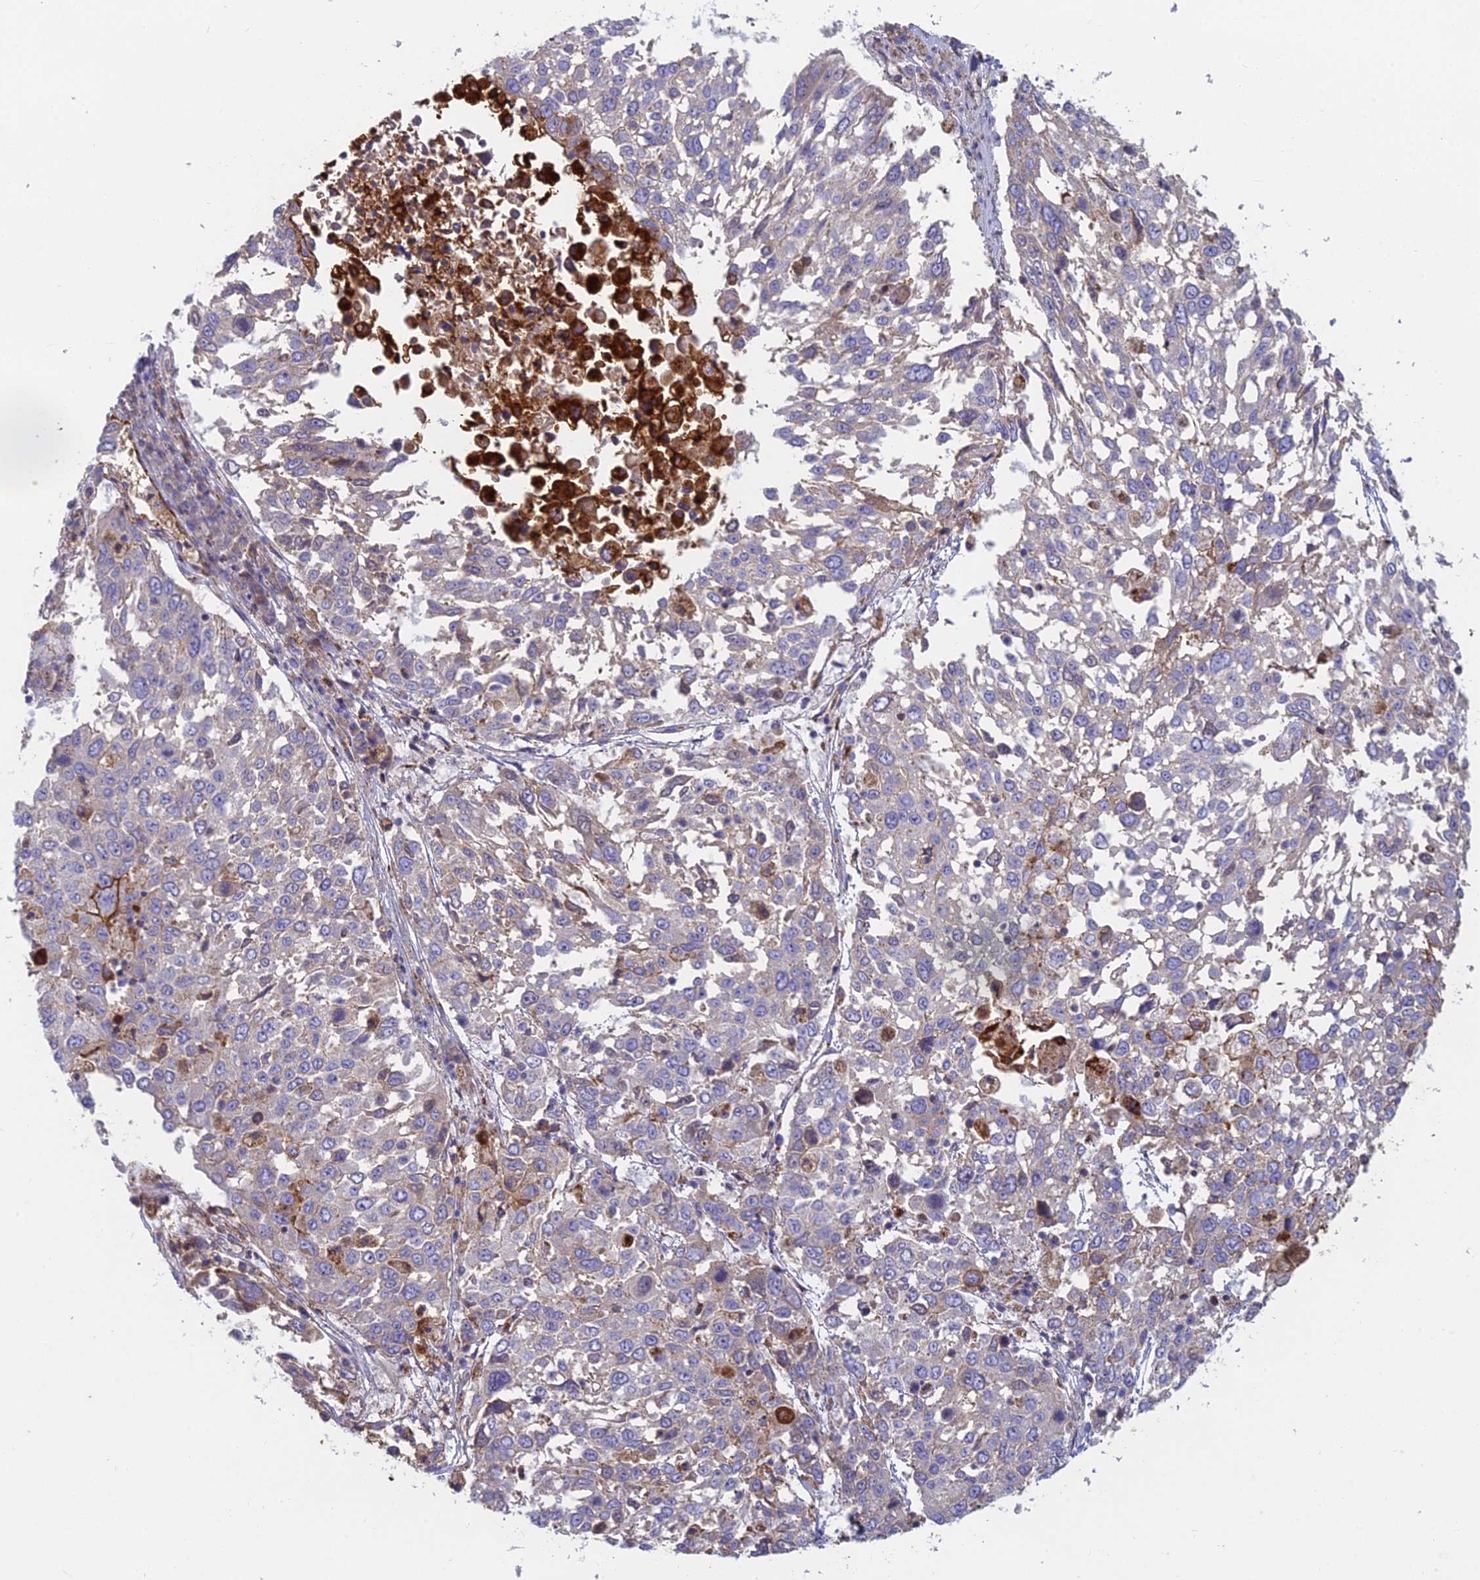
{"staining": {"intensity": "negative", "quantity": "none", "location": "none"}, "tissue": "lung cancer", "cell_type": "Tumor cells", "image_type": "cancer", "snomed": [{"axis": "morphology", "description": "Squamous cell carcinoma, NOS"}, {"axis": "topography", "description": "Lung"}], "caption": "The photomicrograph shows no significant staining in tumor cells of lung squamous cell carcinoma.", "gene": "IFTAP", "patient": {"sex": "male", "age": 65}}